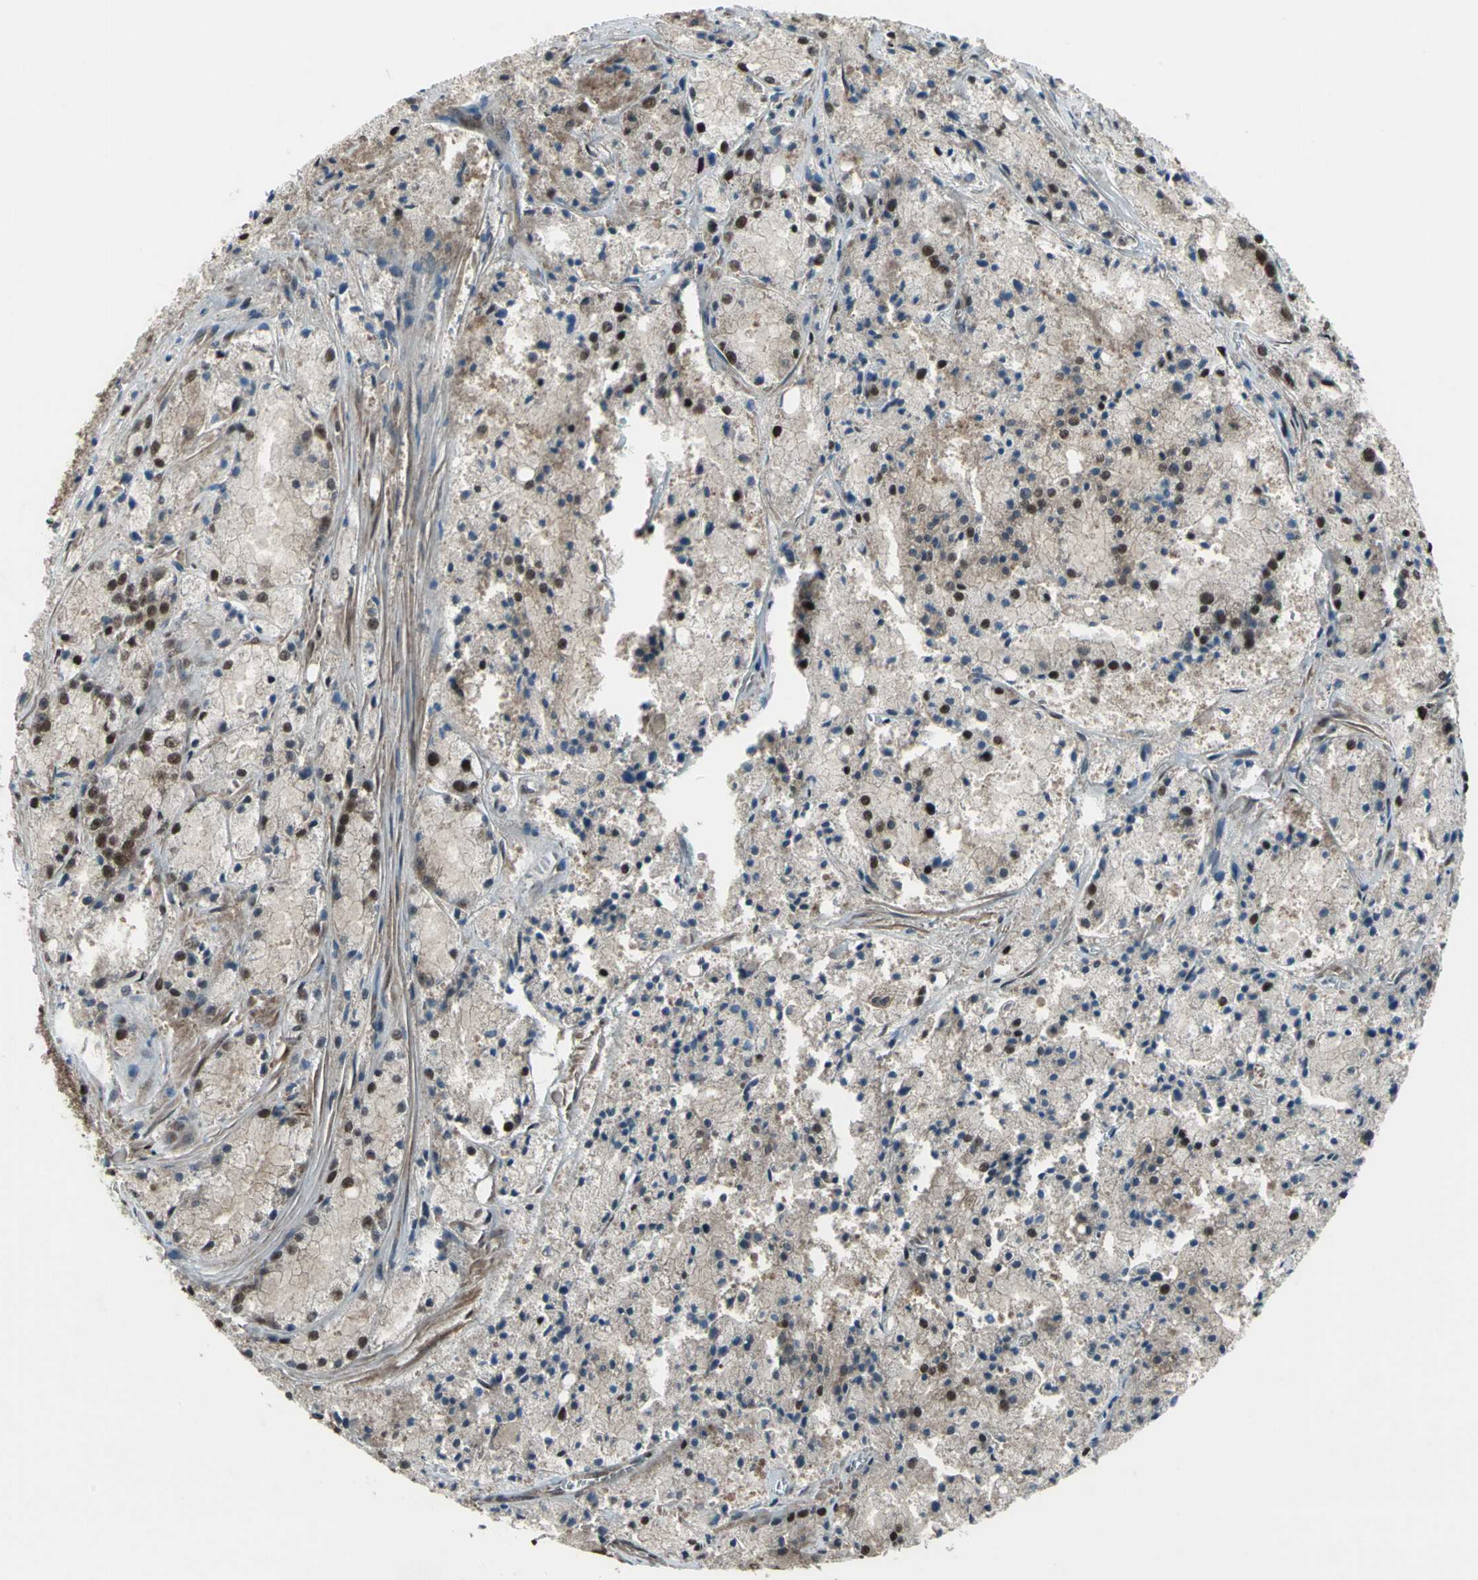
{"staining": {"intensity": "moderate", "quantity": ">75%", "location": "cytoplasmic/membranous,nuclear"}, "tissue": "prostate cancer", "cell_type": "Tumor cells", "image_type": "cancer", "snomed": [{"axis": "morphology", "description": "Adenocarcinoma, Low grade"}, {"axis": "topography", "description": "Prostate"}], "caption": "Prostate low-grade adenocarcinoma stained with immunohistochemistry (IHC) demonstrates moderate cytoplasmic/membranous and nuclear staining in approximately >75% of tumor cells.", "gene": "COPS5", "patient": {"sex": "male", "age": 64}}